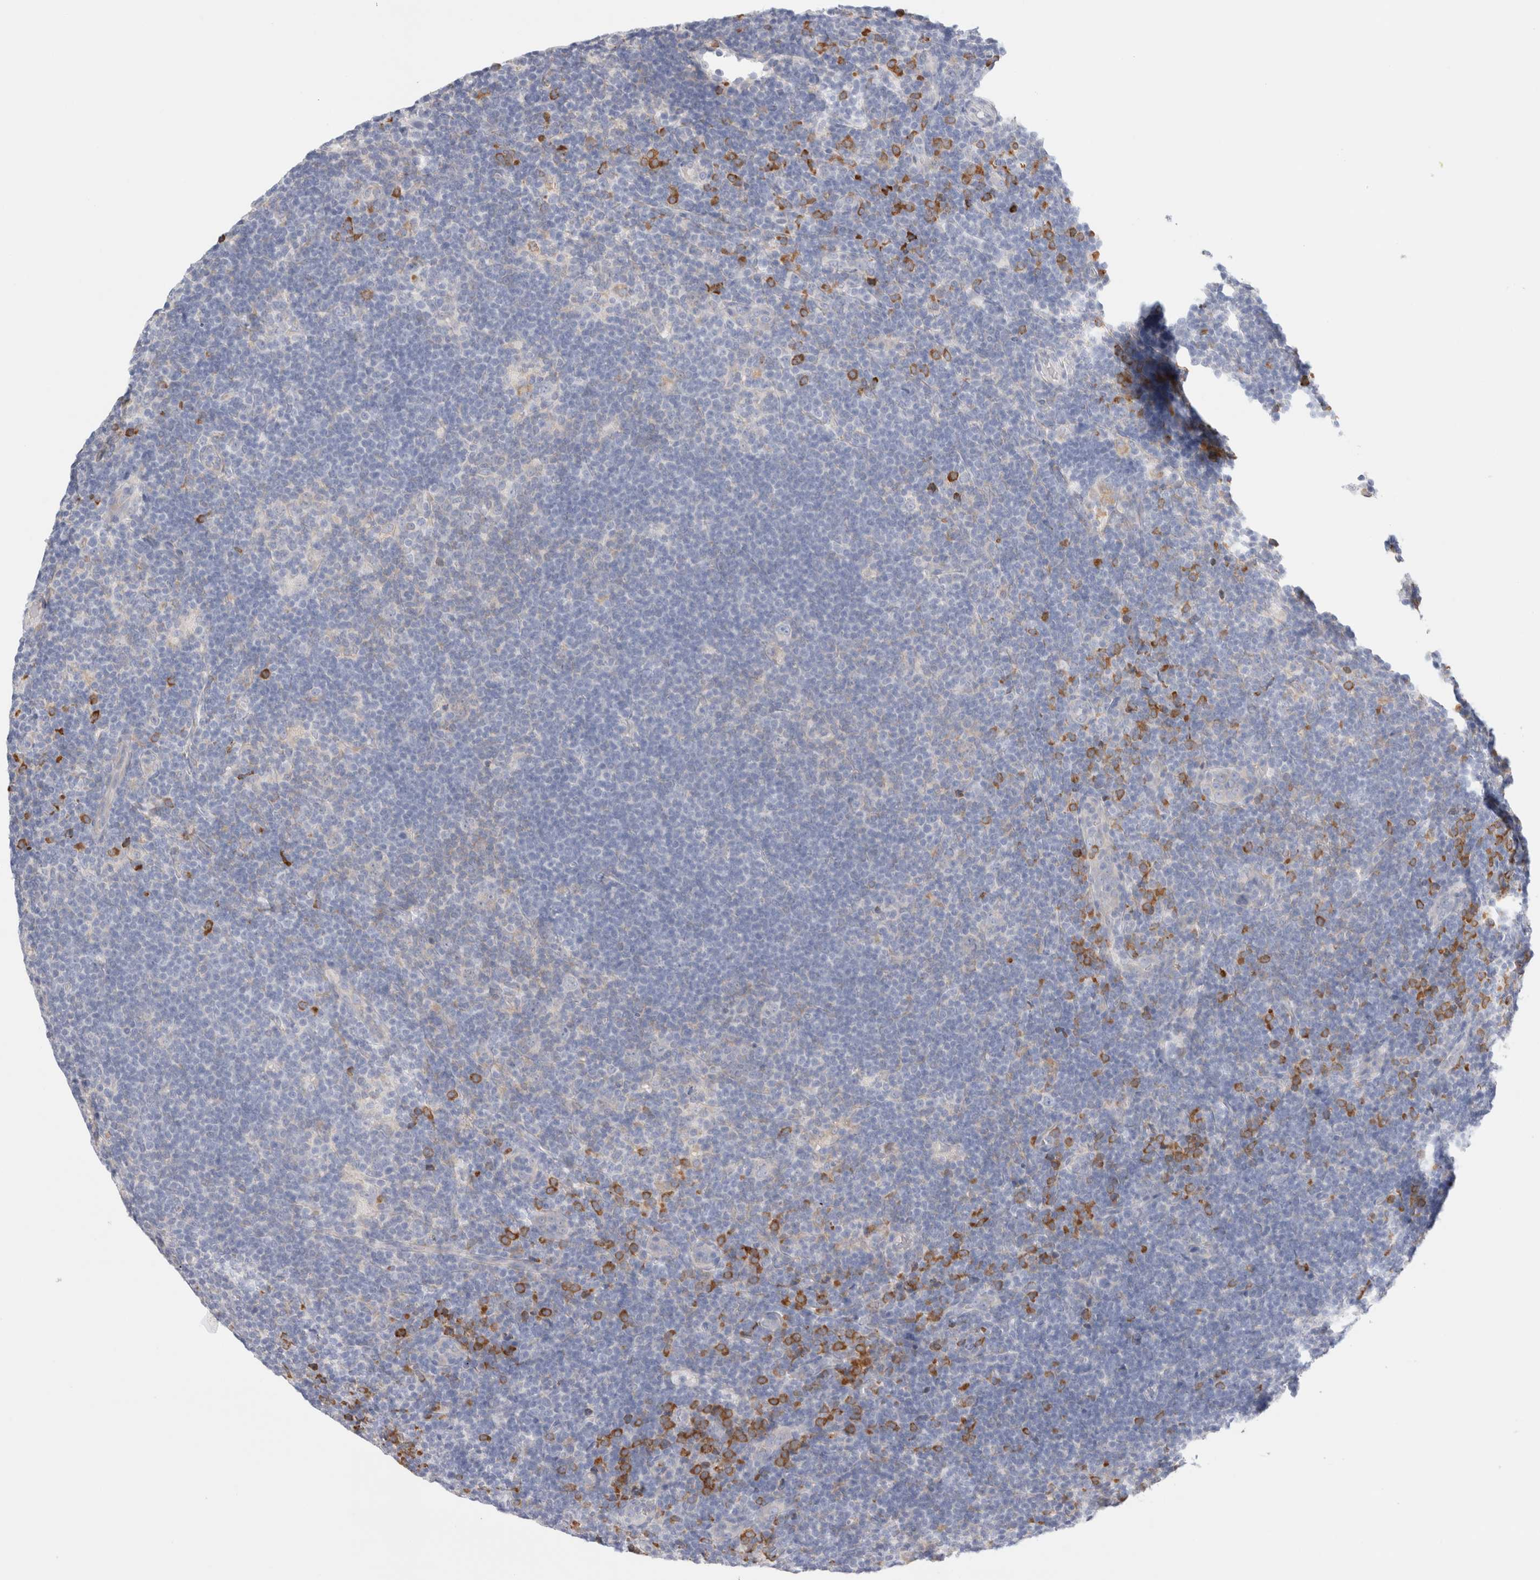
{"staining": {"intensity": "negative", "quantity": "none", "location": "none"}, "tissue": "lymphoma", "cell_type": "Tumor cells", "image_type": "cancer", "snomed": [{"axis": "morphology", "description": "Hodgkin's disease, NOS"}, {"axis": "topography", "description": "Lymph node"}], "caption": "Lymphoma stained for a protein using immunohistochemistry (IHC) reveals no staining tumor cells.", "gene": "CSK", "patient": {"sex": "female", "age": 57}}